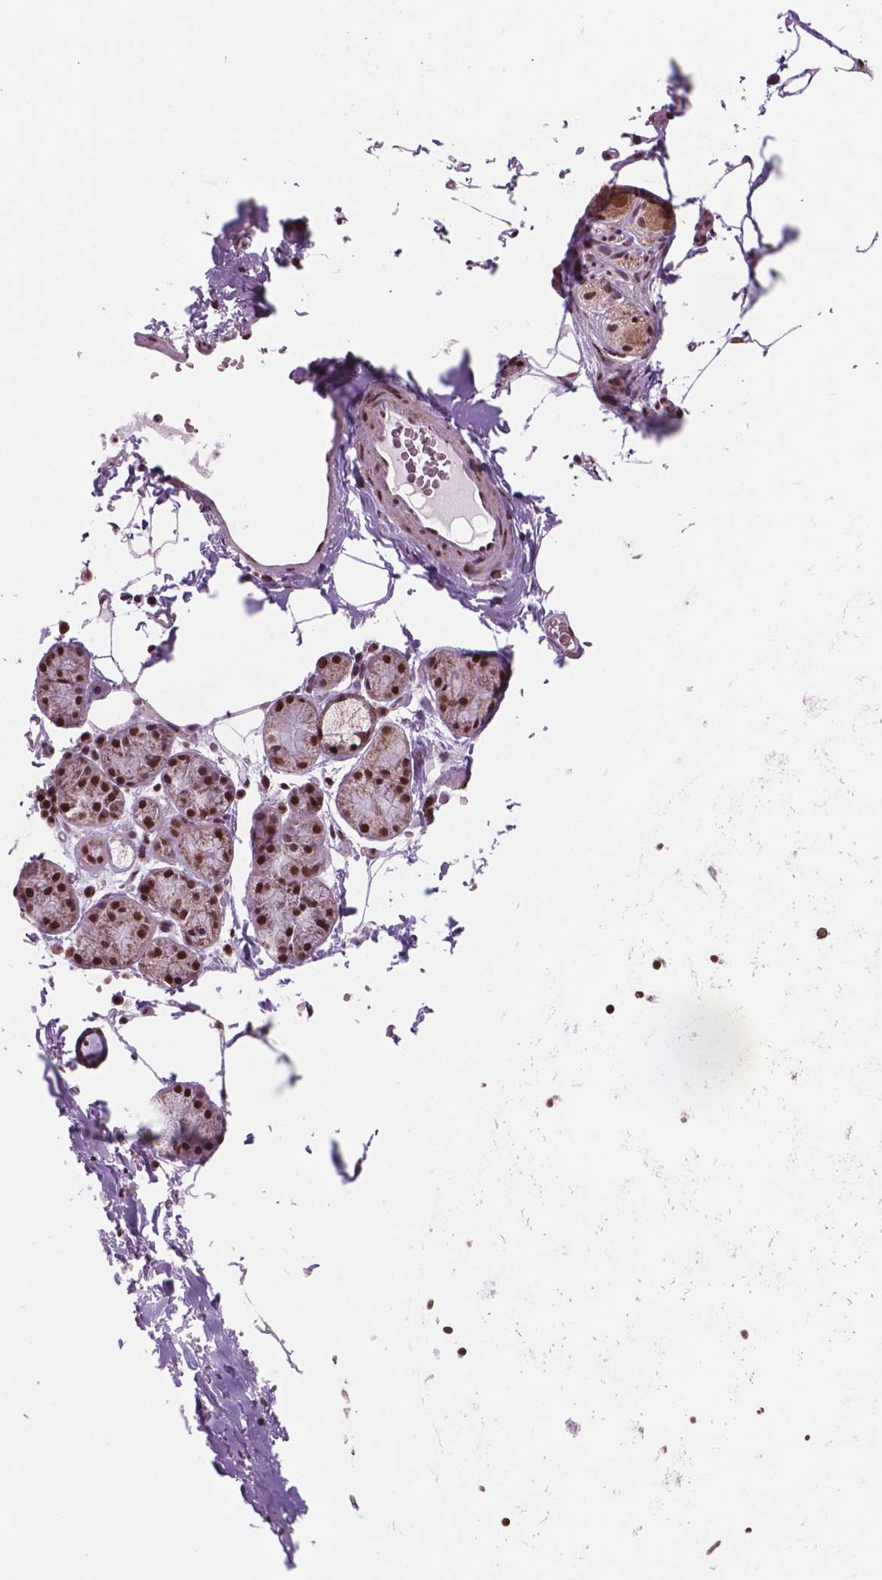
{"staining": {"intensity": "strong", "quantity": ">75%", "location": "cytoplasmic/membranous,nuclear"}, "tissue": "bronchus", "cell_type": "Respiratory epithelial cells", "image_type": "normal", "snomed": [{"axis": "morphology", "description": "Normal tissue, NOS"}, {"axis": "topography", "description": "Bronchus"}], "caption": "A high-resolution image shows immunohistochemistry (IHC) staining of normal bronchus, which shows strong cytoplasmic/membranous,nuclear expression in about >75% of respiratory epithelial cells. (Stains: DAB (3,3'-diaminobenzidine) in brown, nuclei in blue, Microscopy: brightfield microscopy at high magnification).", "gene": "NDUFA10", "patient": {"sex": "female", "age": 61}}